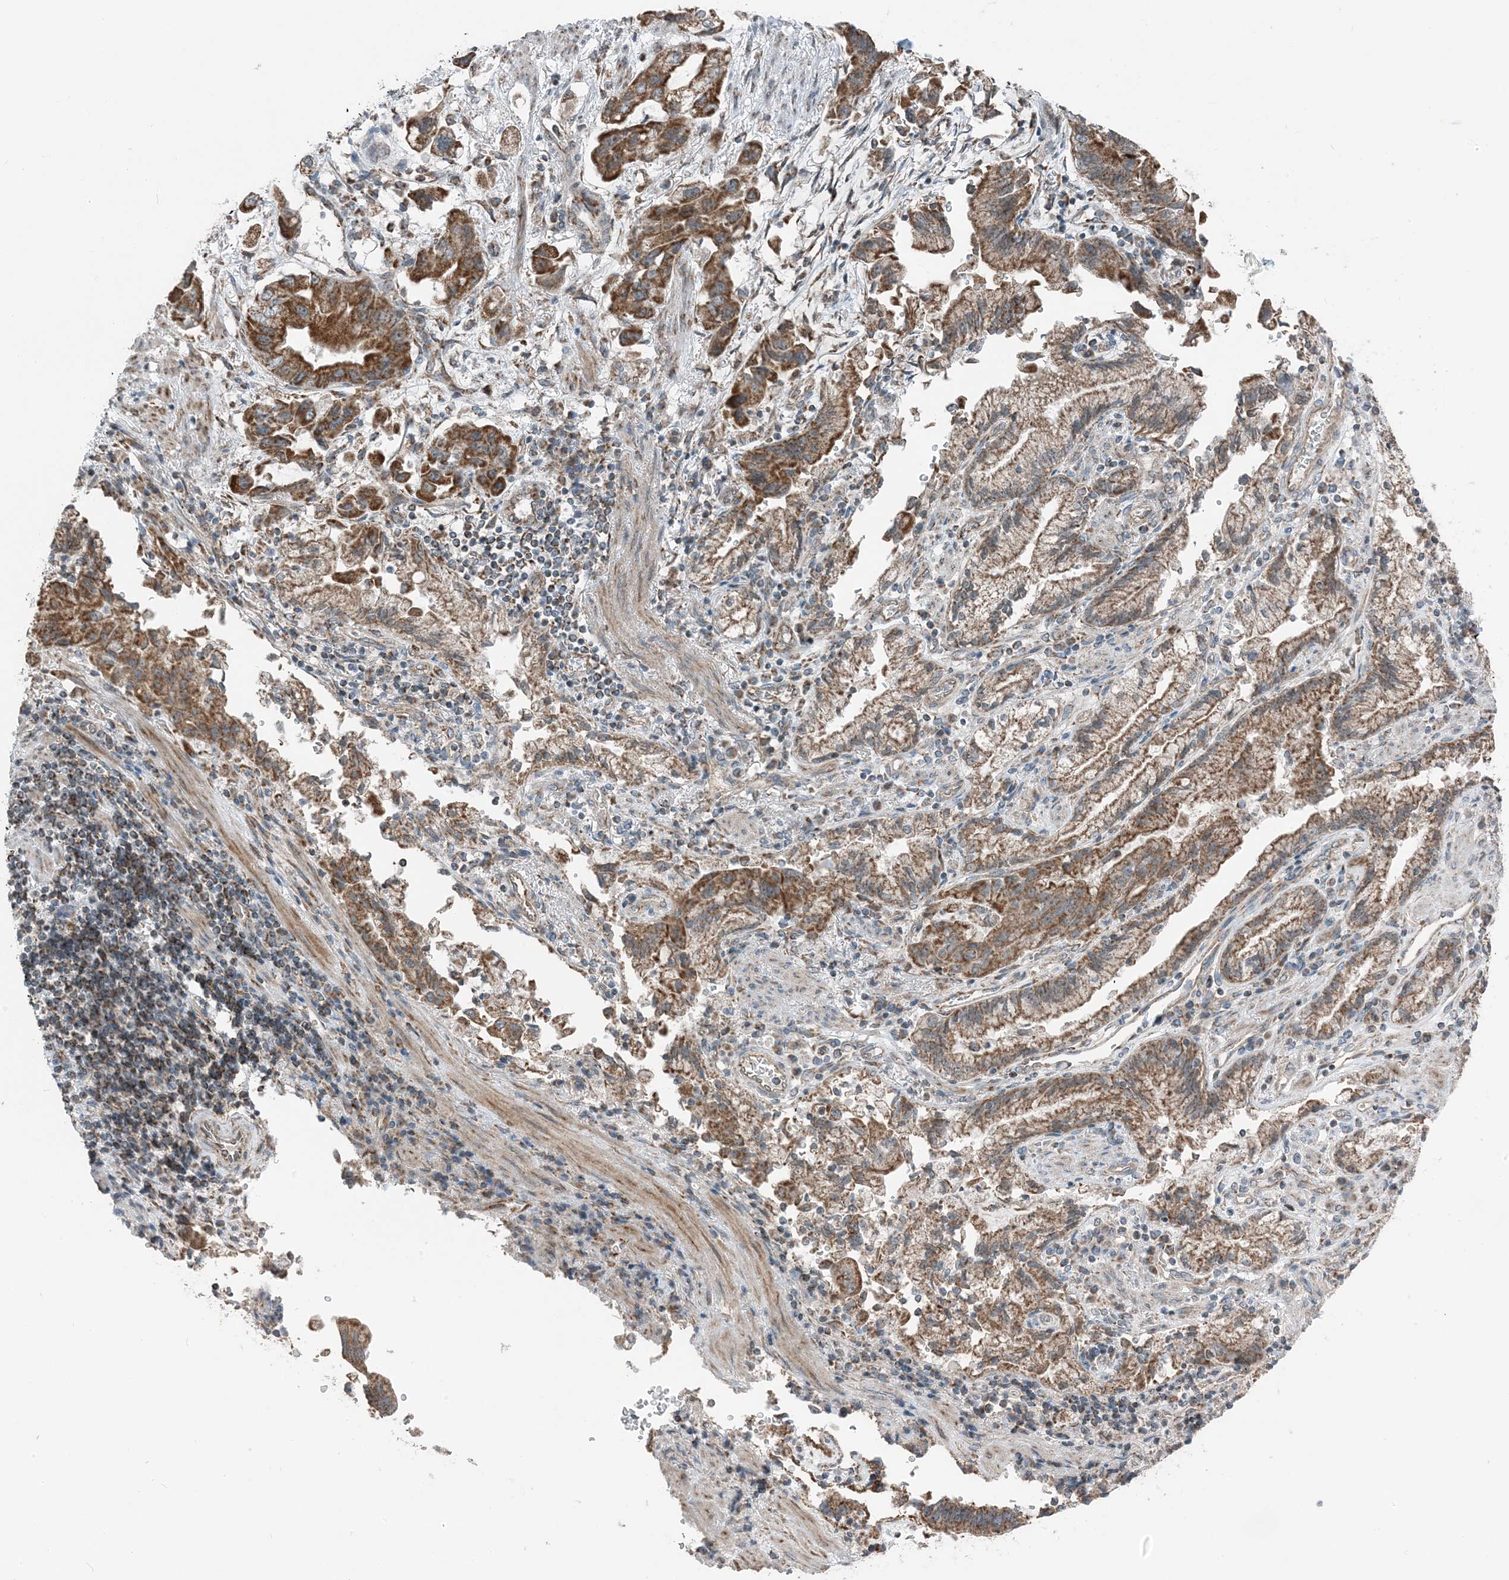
{"staining": {"intensity": "moderate", "quantity": ">75%", "location": "cytoplasmic/membranous,nuclear"}, "tissue": "stomach cancer", "cell_type": "Tumor cells", "image_type": "cancer", "snomed": [{"axis": "morphology", "description": "Adenocarcinoma, NOS"}, {"axis": "topography", "description": "Stomach"}], "caption": "A medium amount of moderate cytoplasmic/membranous and nuclear staining is identified in about >75% of tumor cells in stomach cancer (adenocarcinoma) tissue.", "gene": "PILRB", "patient": {"sex": "male", "age": 62}}